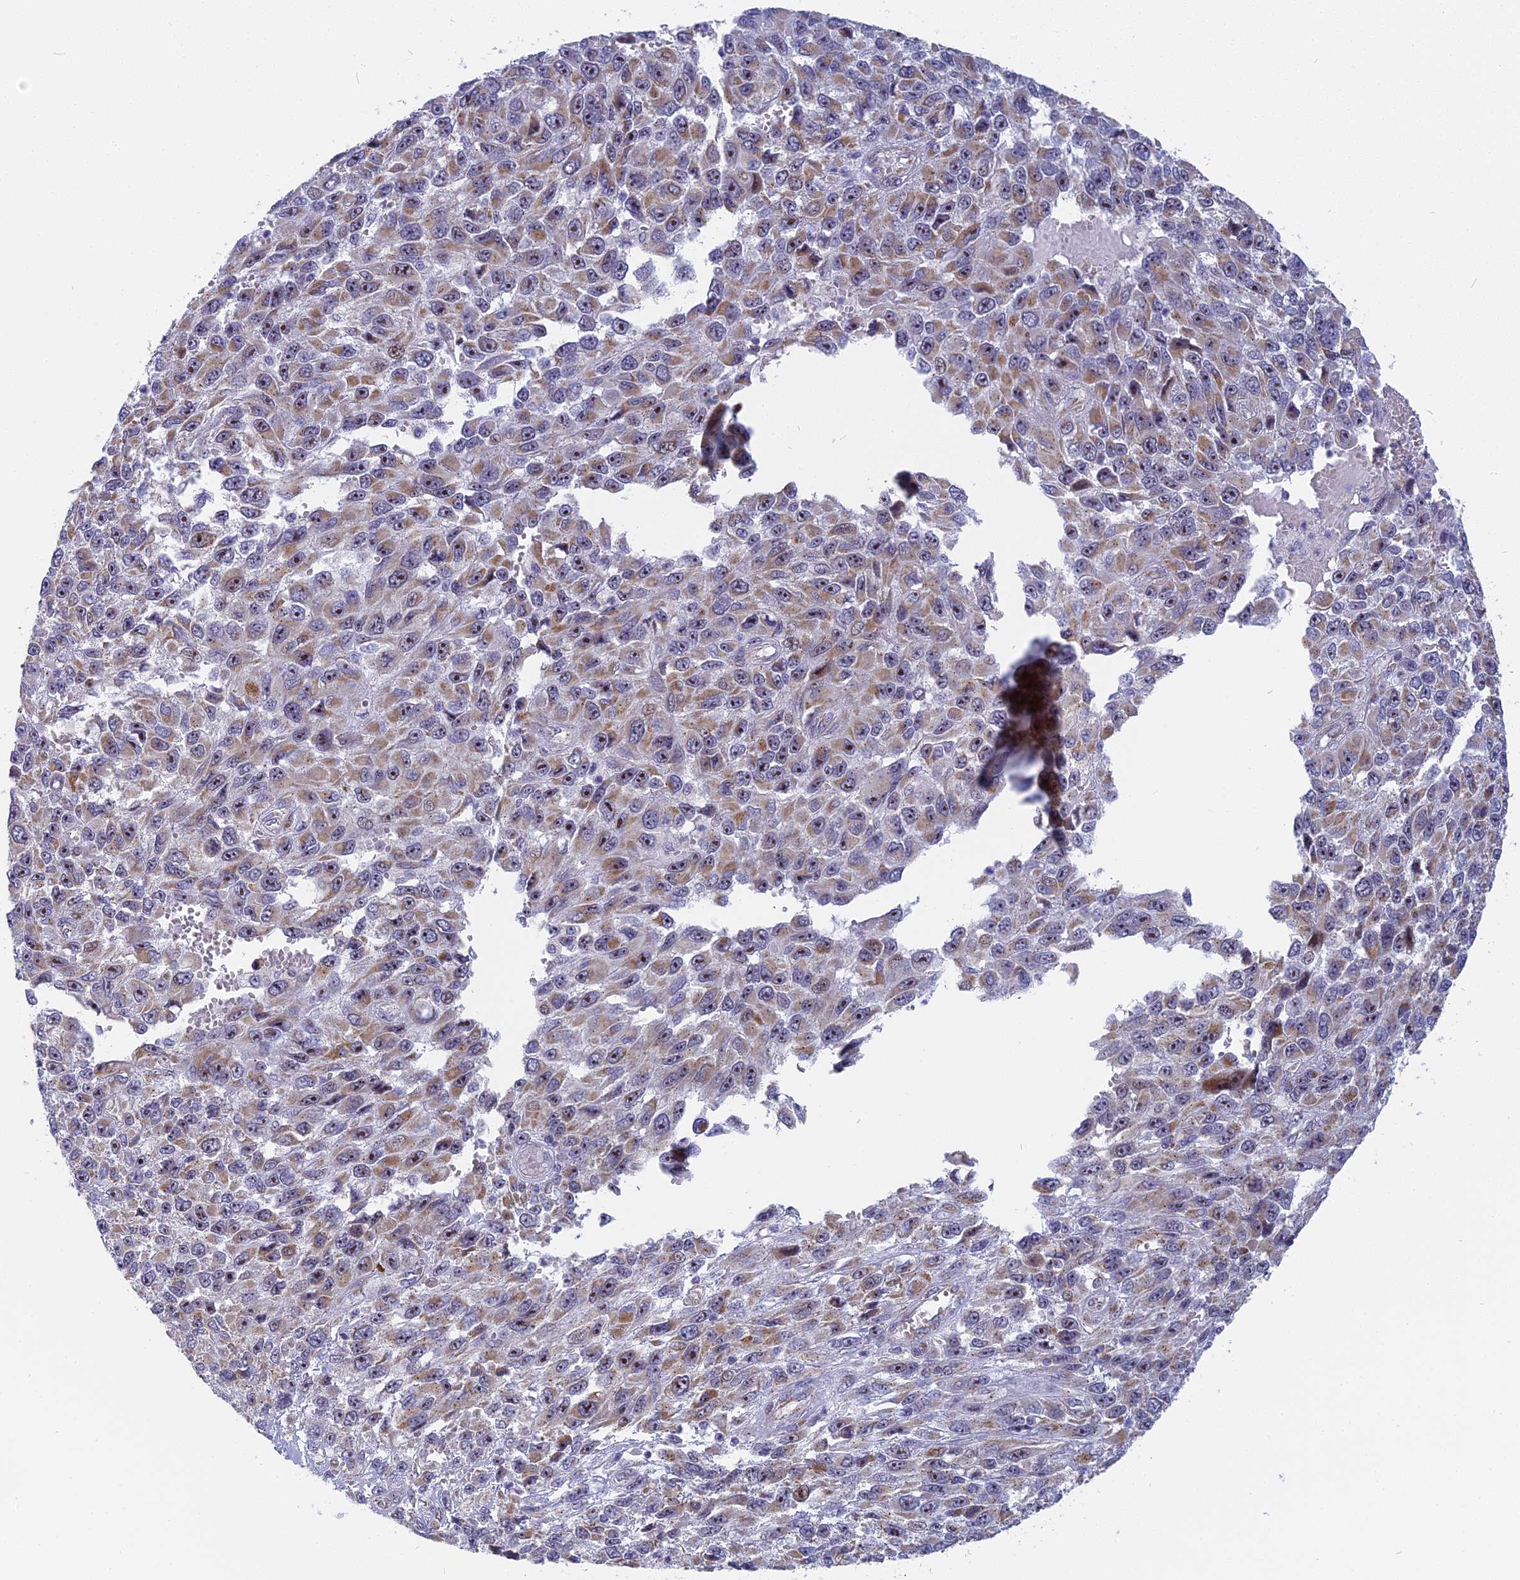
{"staining": {"intensity": "moderate", "quantity": ">75%", "location": "cytoplasmic/membranous"}, "tissue": "melanoma", "cell_type": "Tumor cells", "image_type": "cancer", "snomed": [{"axis": "morphology", "description": "Normal tissue, NOS"}, {"axis": "morphology", "description": "Malignant melanoma, NOS"}, {"axis": "topography", "description": "Skin"}], "caption": "Melanoma stained with IHC reveals moderate cytoplasmic/membranous positivity in about >75% of tumor cells.", "gene": "DTWD1", "patient": {"sex": "female", "age": 96}}